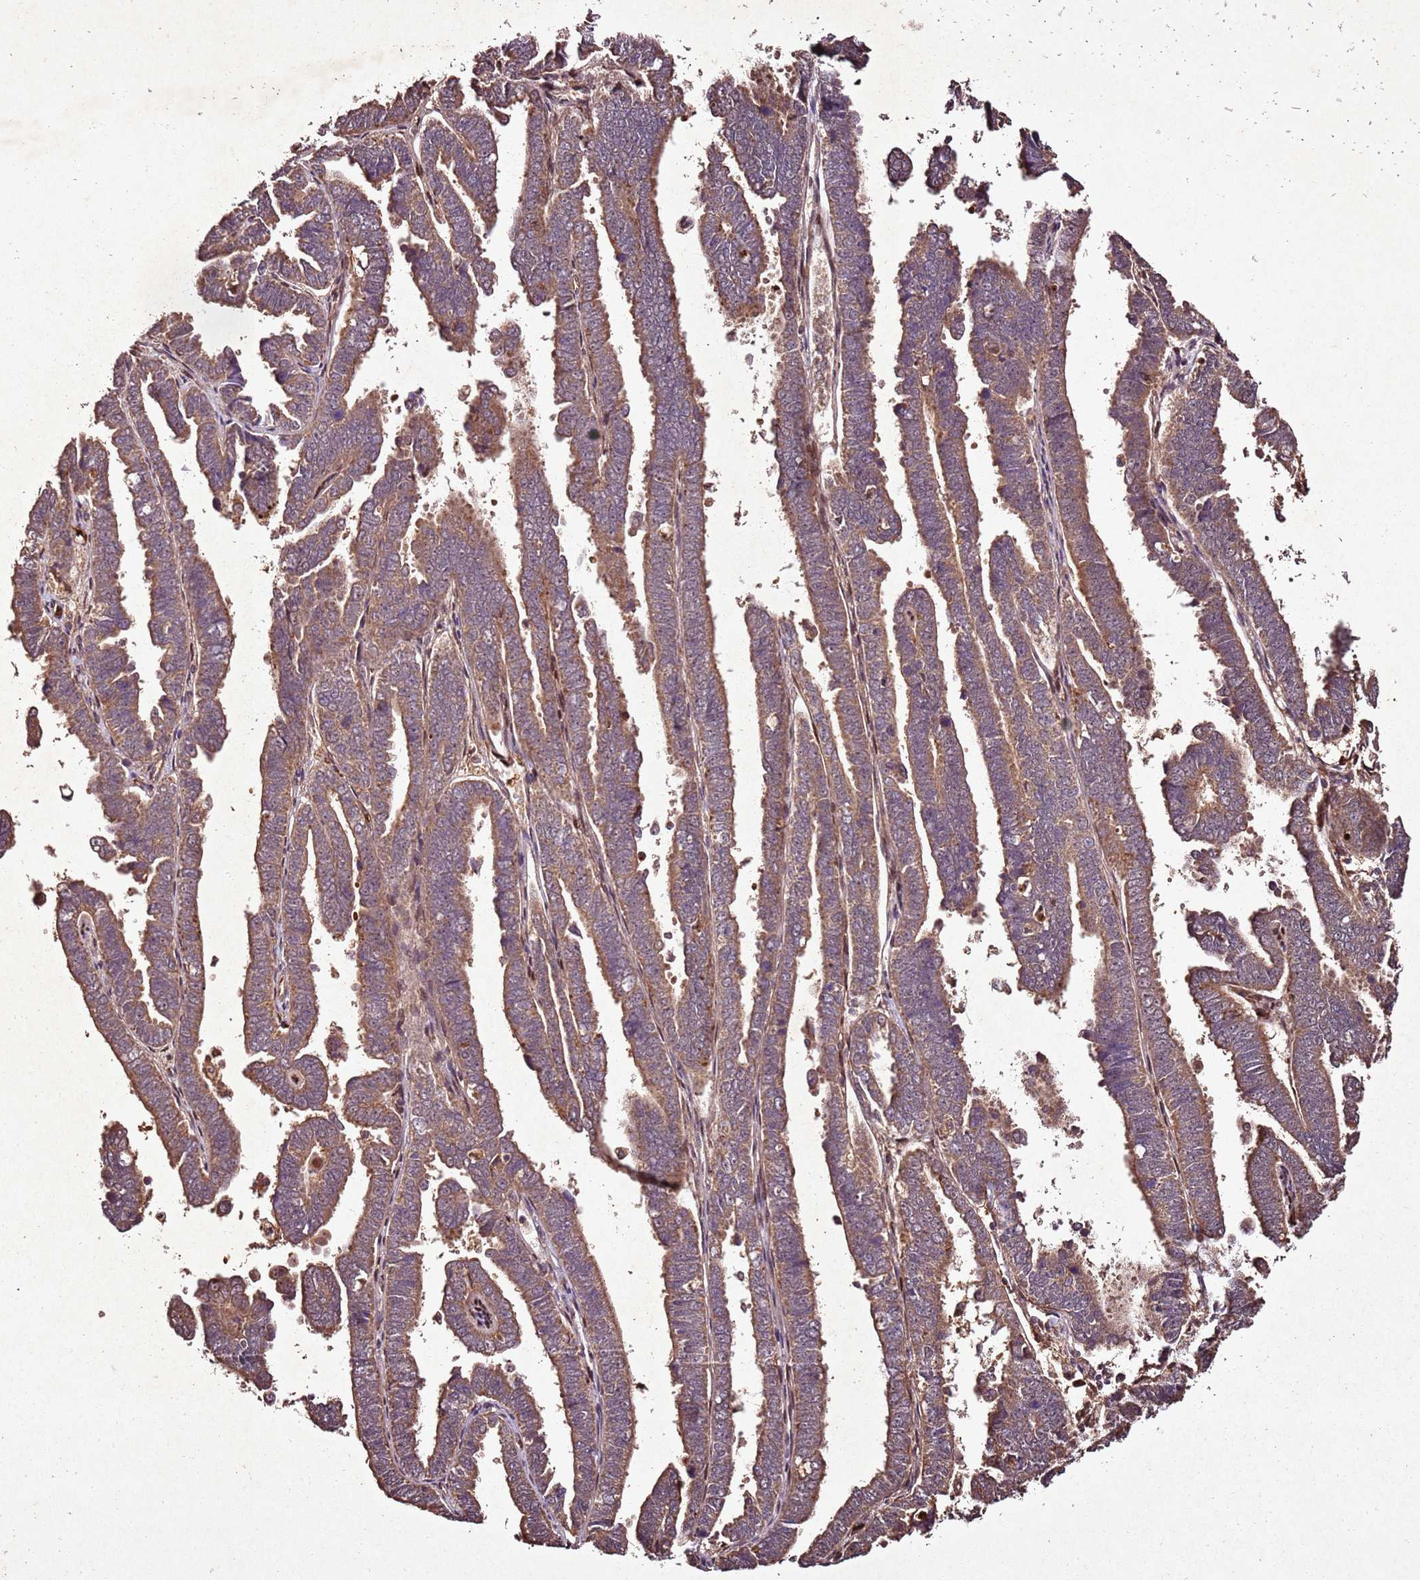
{"staining": {"intensity": "moderate", "quantity": ">75%", "location": "cytoplasmic/membranous"}, "tissue": "endometrial cancer", "cell_type": "Tumor cells", "image_type": "cancer", "snomed": [{"axis": "morphology", "description": "Adenocarcinoma, NOS"}, {"axis": "topography", "description": "Endometrium"}], "caption": "Immunohistochemical staining of endometrial adenocarcinoma reveals medium levels of moderate cytoplasmic/membranous expression in about >75% of tumor cells. (IHC, brightfield microscopy, high magnification).", "gene": "PTMA", "patient": {"sex": "female", "age": 75}}